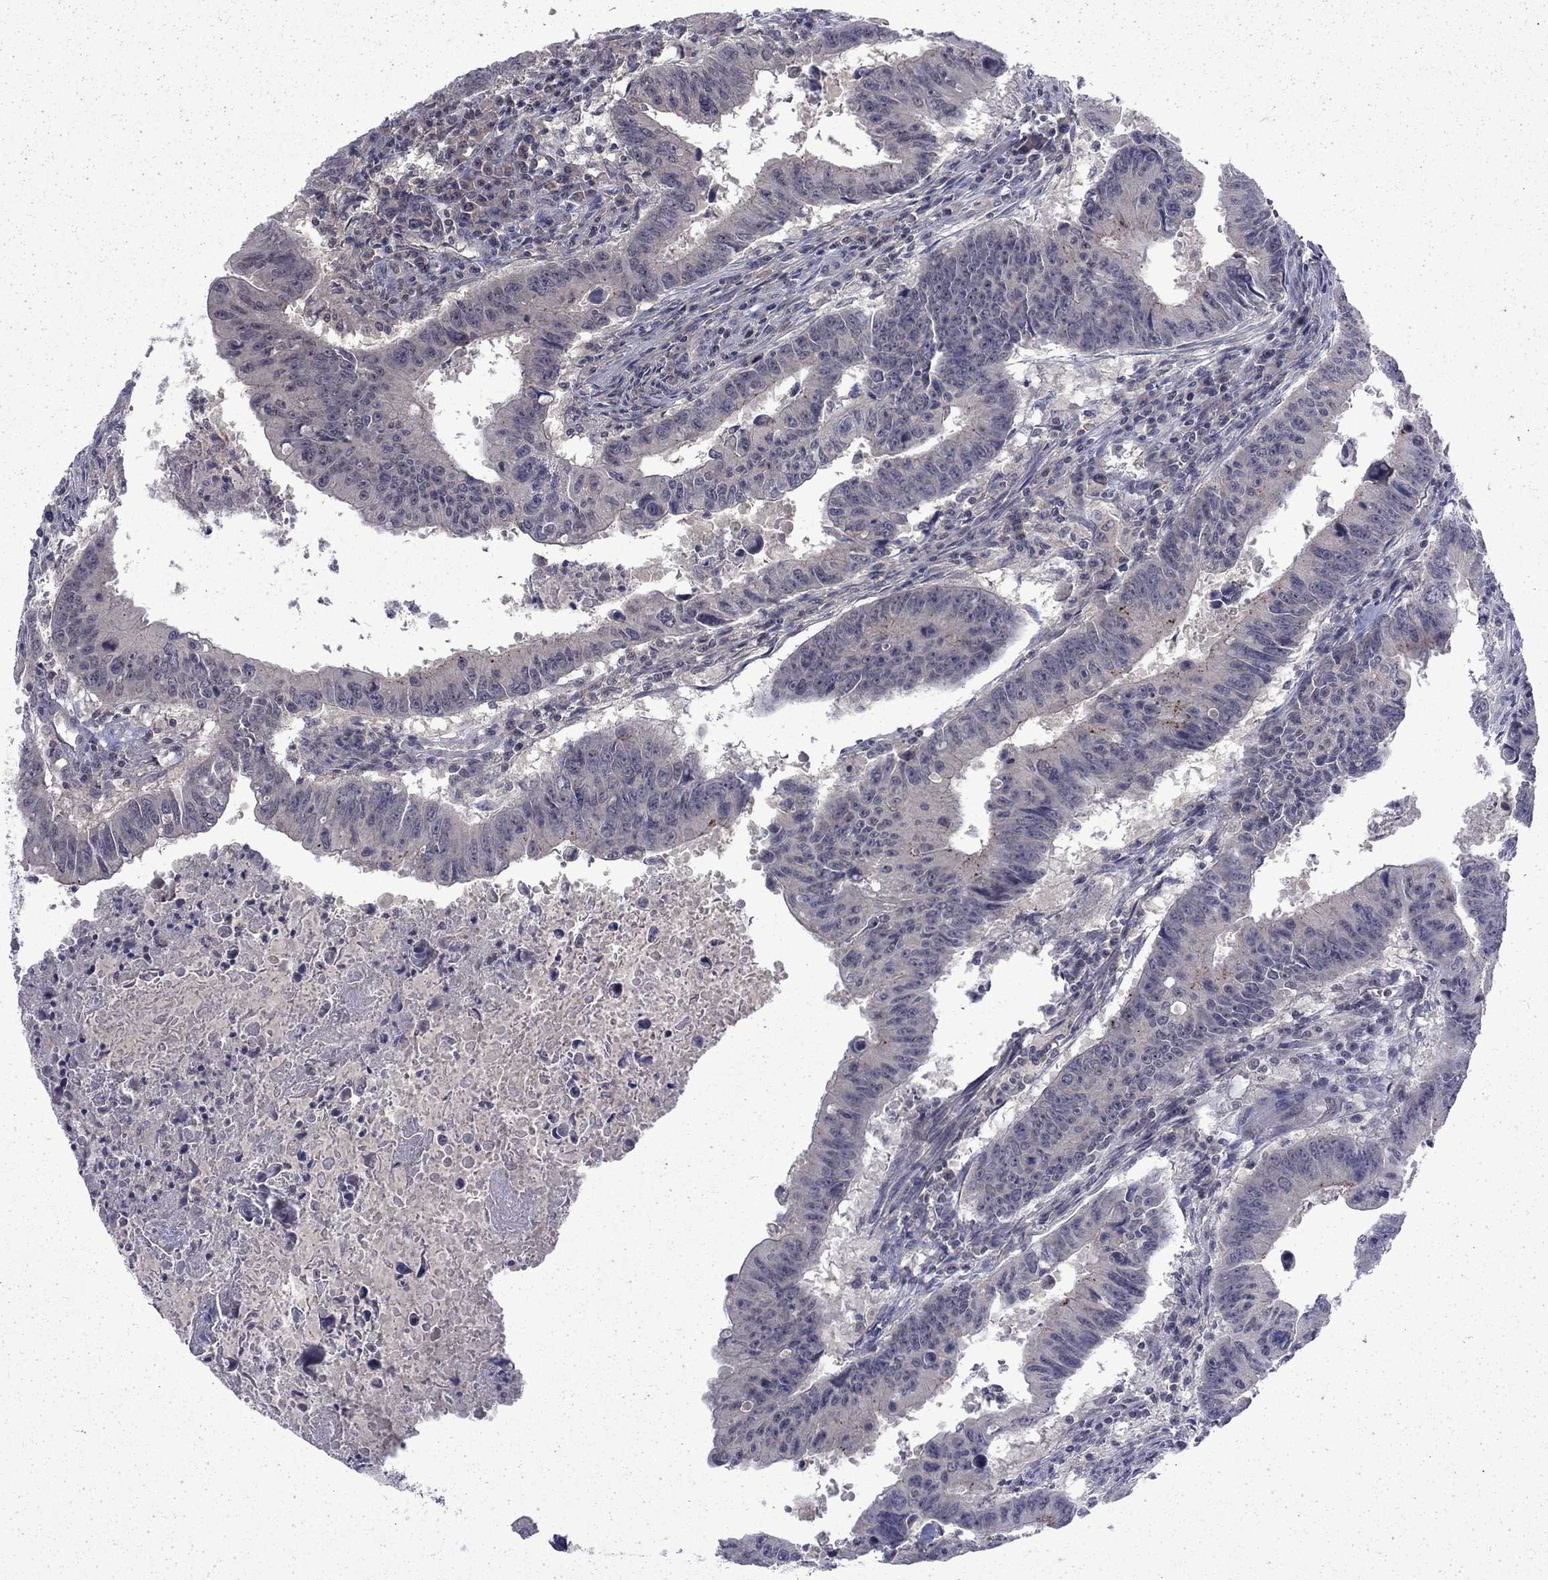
{"staining": {"intensity": "negative", "quantity": "none", "location": "none"}, "tissue": "colorectal cancer", "cell_type": "Tumor cells", "image_type": "cancer", "snomed": [{"axis": "morphology", "description": "Adenocarcinoma, NOS"}, {"axis": "topography", "description": "Colon"}], "caption": "Immunohistochemical staining of colorectal cancer (adenocarcinoma) exhibits no significant positivity in tumor cells.", "gene": "CHAT", "patient": {"sex": "female", "age": 87}}